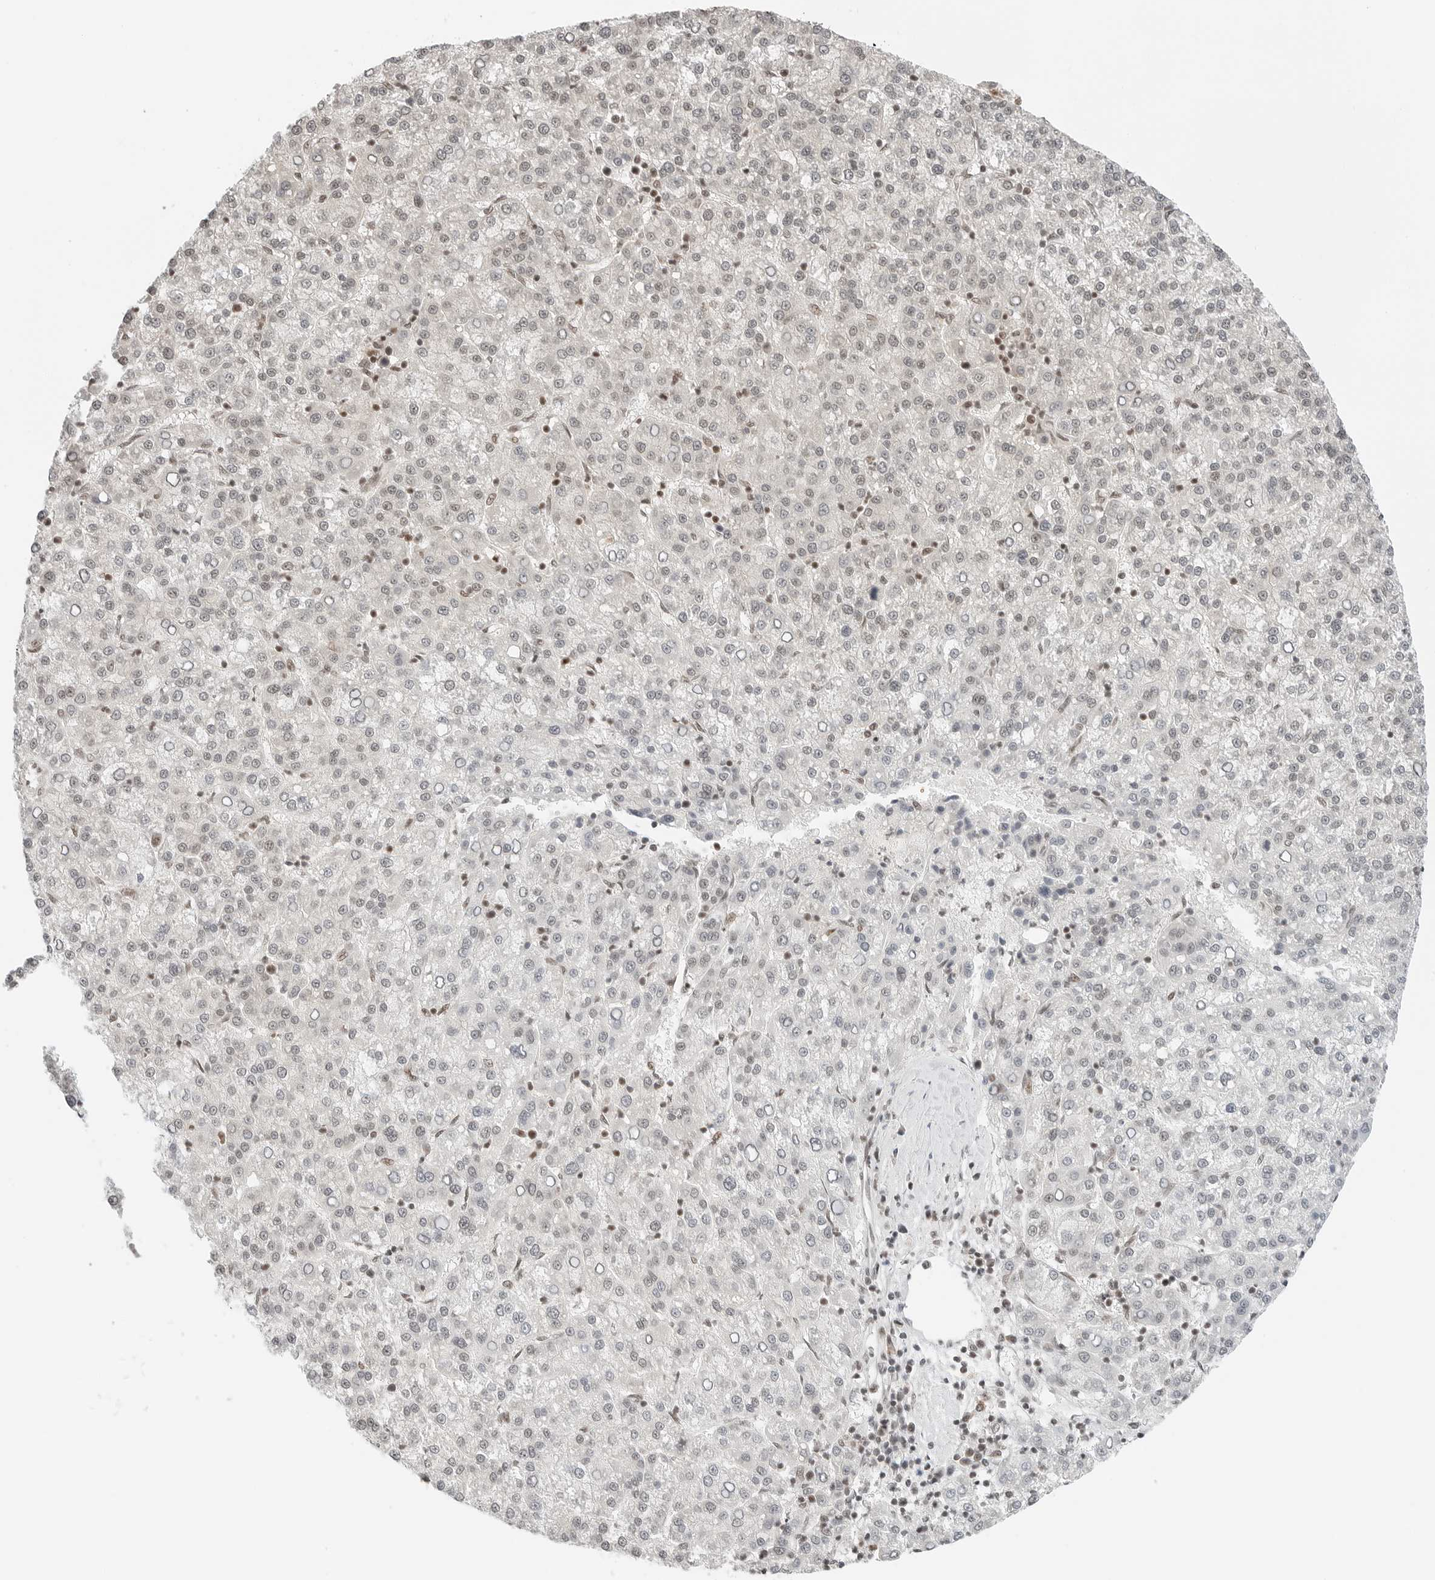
{"staining": {"intensity": "weak", "quantity": "<25%", "location": "nuclear"}, "tissue": "liver cancer", "cell_type": "Tumor cells", "image_type": "cancer", "snomed": [{"axis": "morphology", "description": "Carcinoma, Hepatocellular, NOS"}, {"axis": "topography", "description": "Liver"}], "caption": "High power microscopy image of an immunohistochemistry histopathology image of liver hepatocellular carcinoma, revealing no significant staining in tumor cells.", "gene": "CRTC2", "patient": {"sex": "female", "age": 58}}